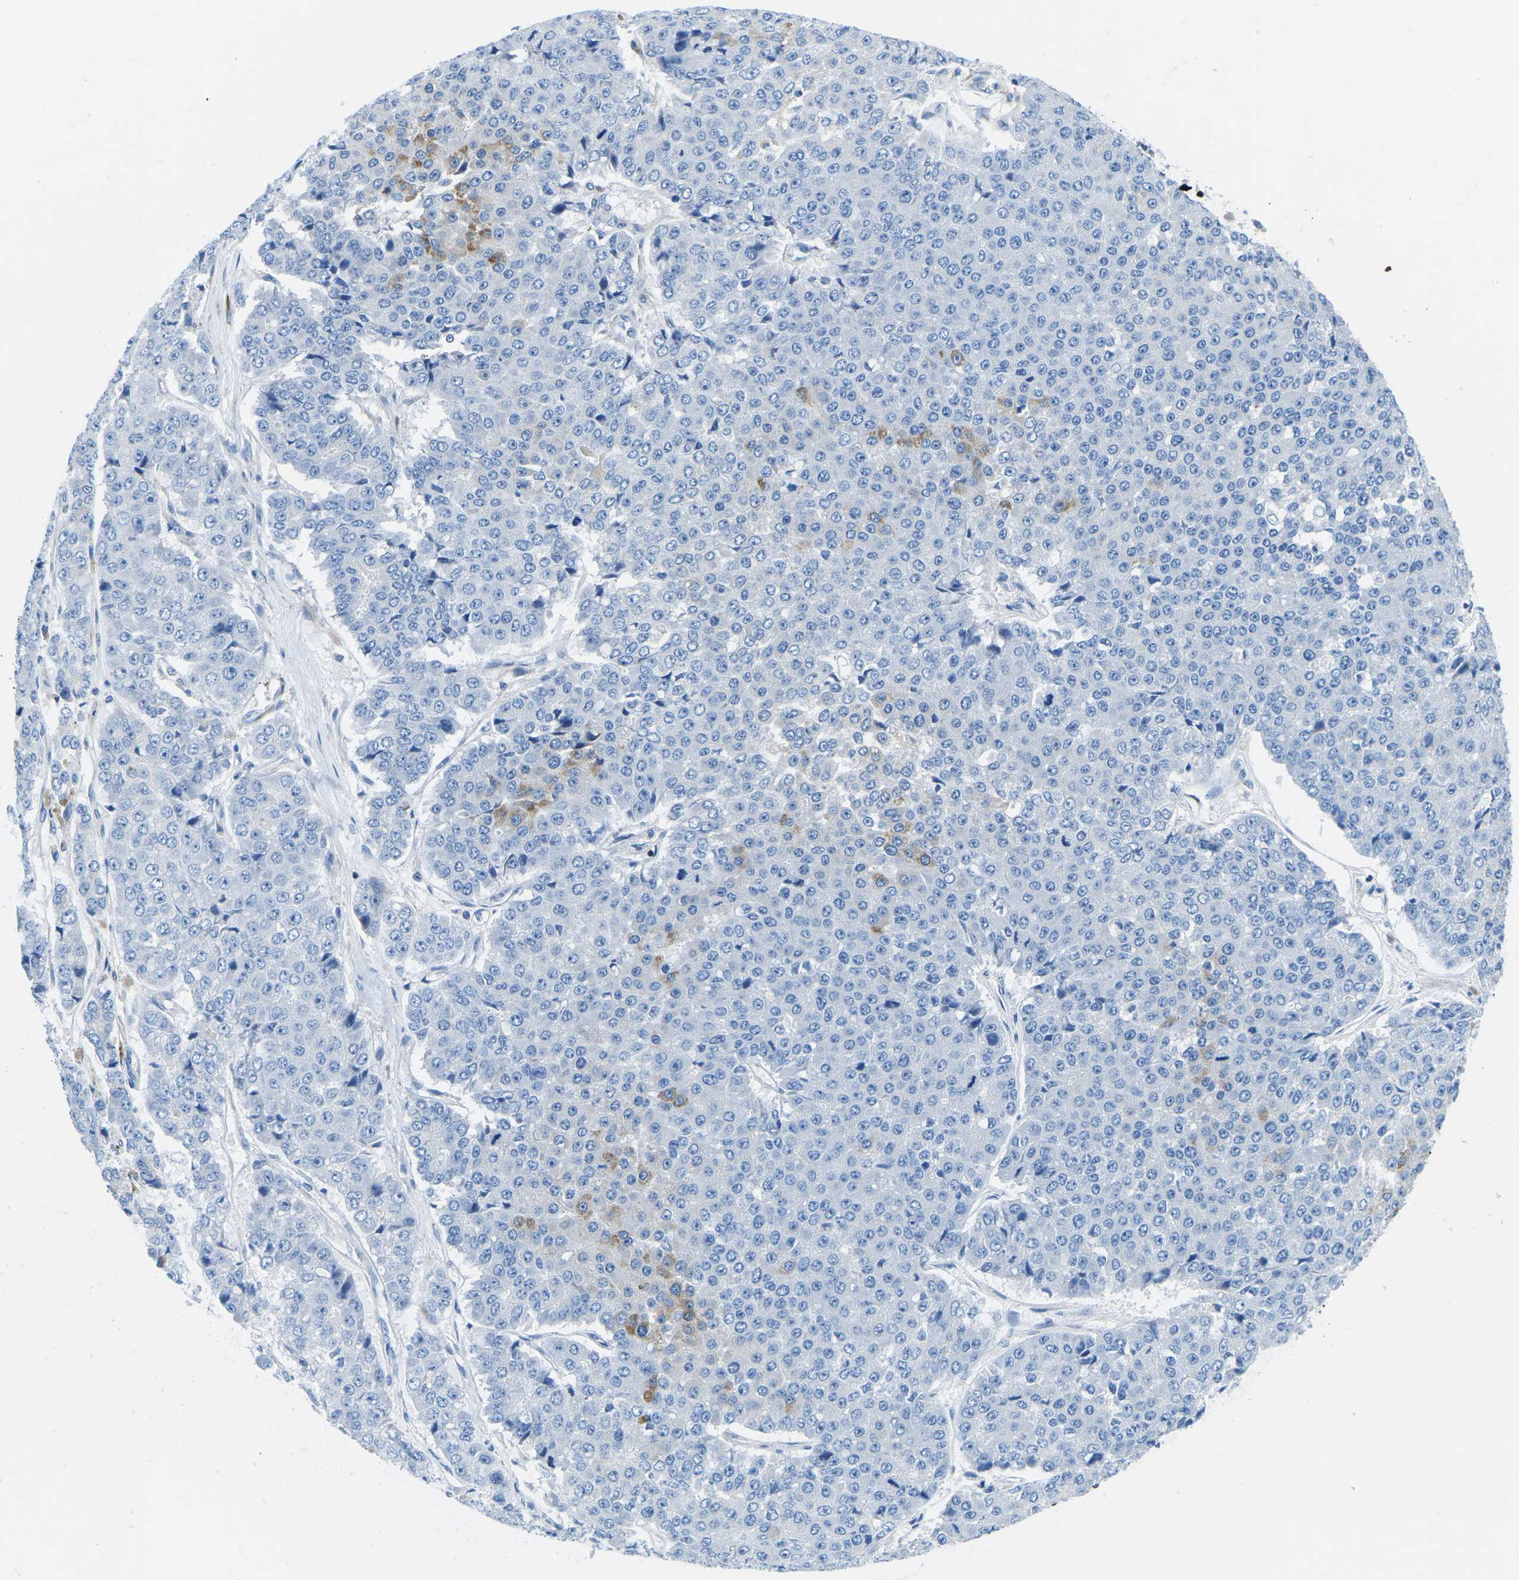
{"staining": {"intensity": "negative", "quantity": "none", "location": "none"}, "tissue": "pancreatic cancer", "cell_type": "Tumor cells", "image_type": "cancer", "snomed": [{"axis": "morphology", "description": "Adenocarcinoma, NOS"}, {"axis": "topography", "description": "Pancreas"}], "caption": "An image of human pancreatic cancer (adenocarcinoma) is negative for staining in tumor cells.", "gene": "MC4R", "patient": {"sex": "male", "age": 50}}